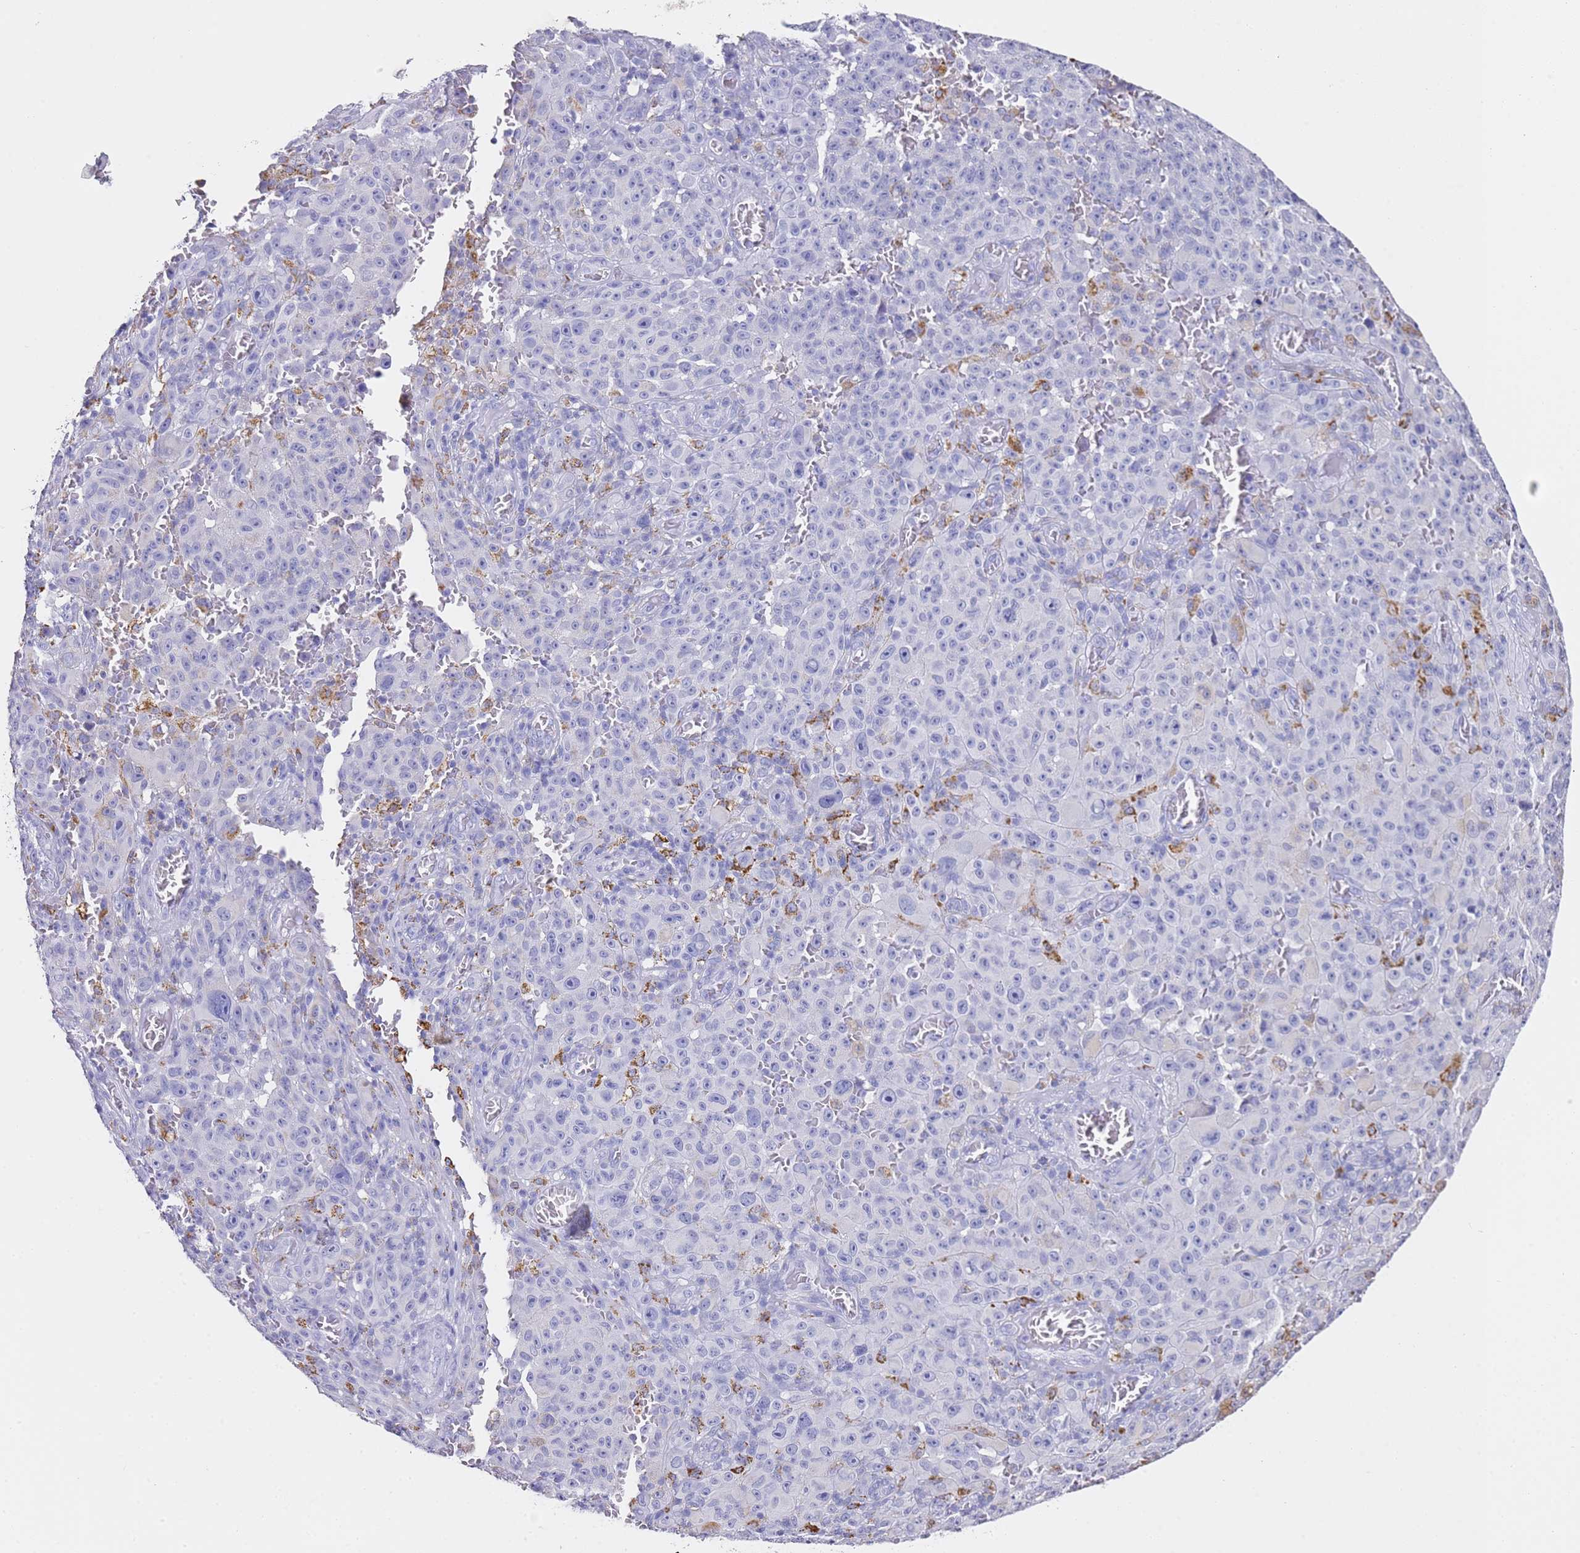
{"staining": {"intensity": "negative", "quantity": "none", "location": "none"}, "tissue": "melanoma", "cell_type": "Tumor cells", "image_type": "cancer", "snomed": [{"axis": "morphology", "description": "Malignant melanoma, NOS"}, {"axis": "topography", "description": "Skin"}], "caption": "Immunohistochemical staining of human melanoma displays no significant staining in tumor cells.", "gene": "PTBP2", "patient": {"sex": "female", "age": 82}}